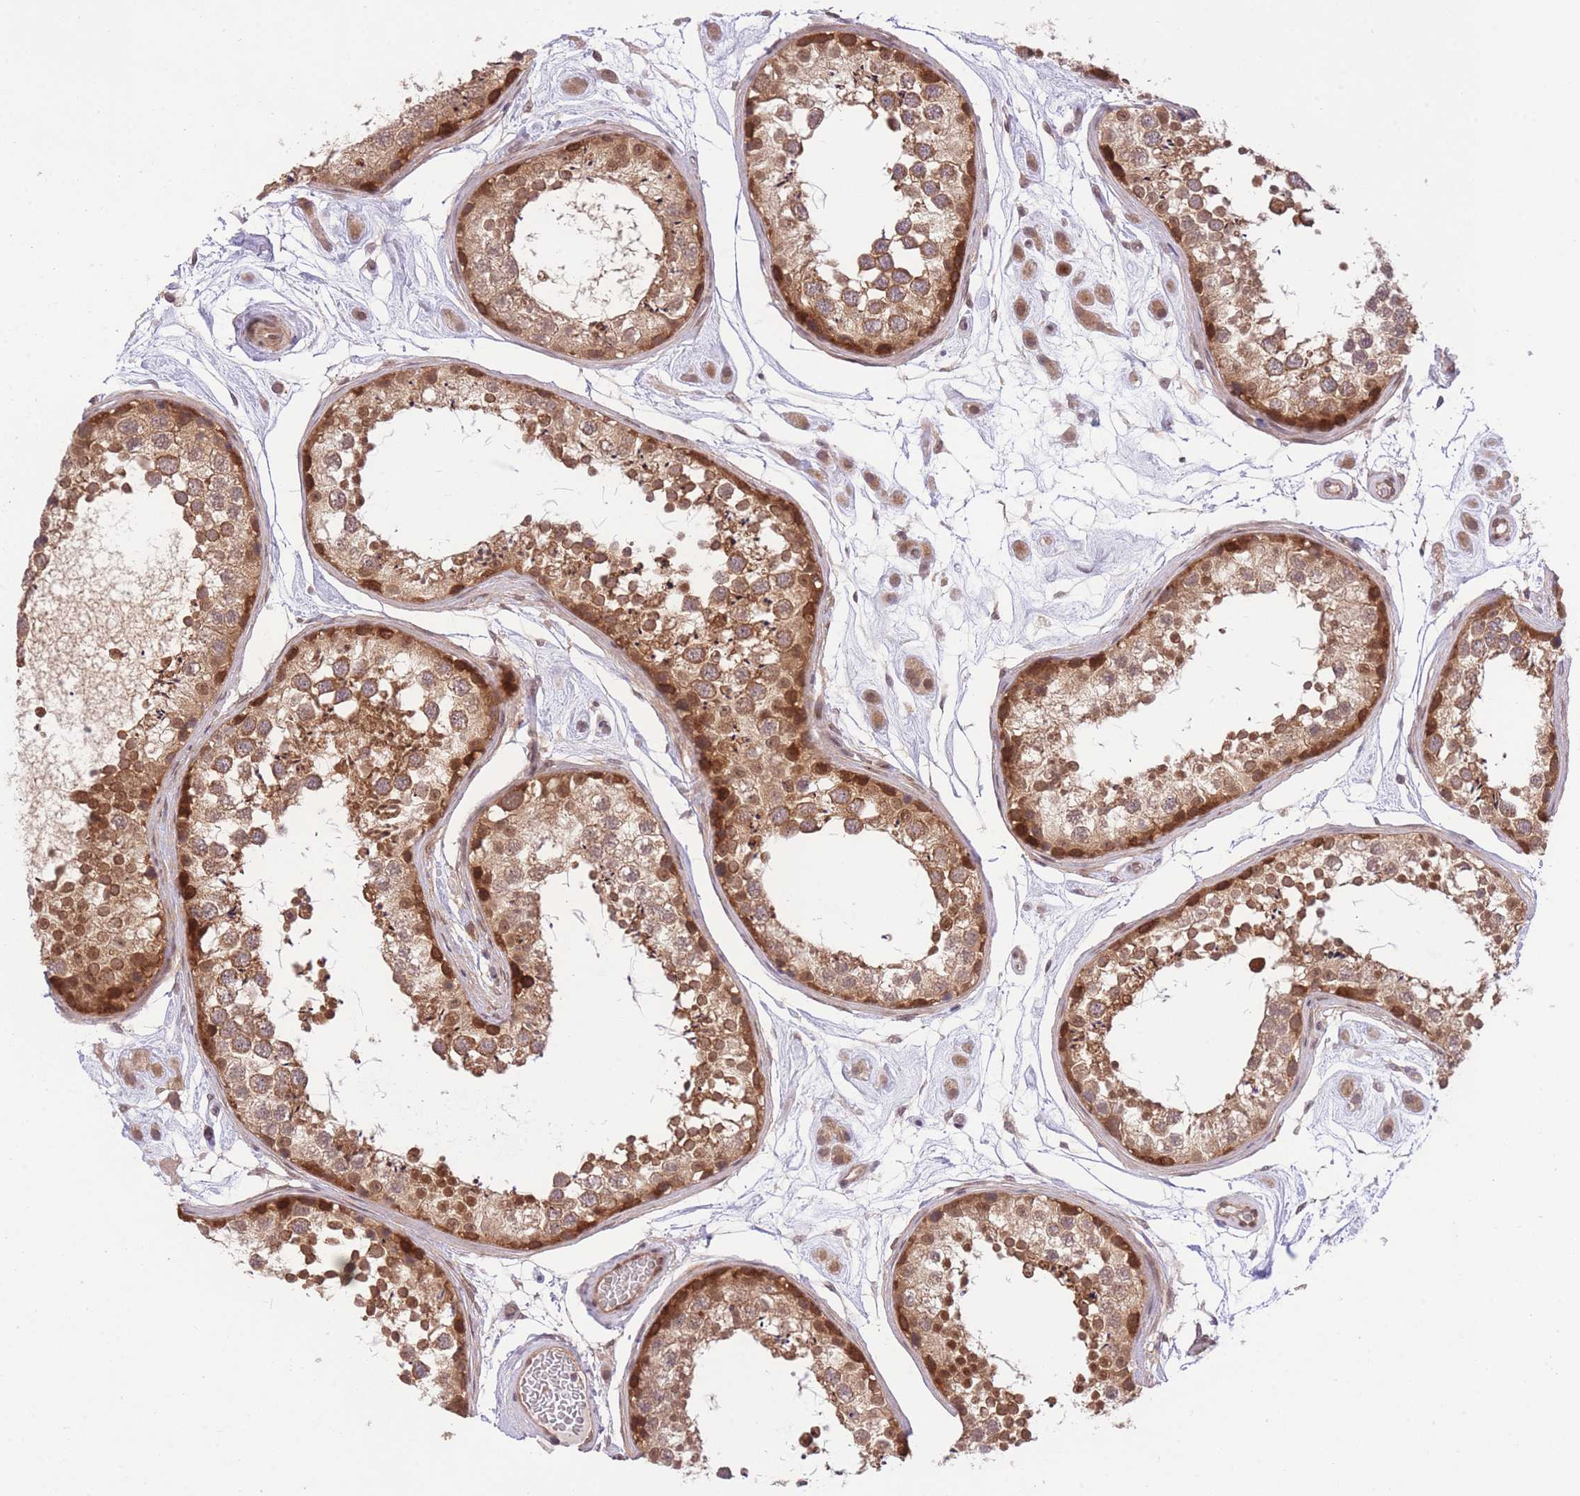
{"staining": {"intensity": "moderate", "quantity": ">75%", "location": "cytoplasmic/membranous,nuclear"}, "tissue": "testis", "cell_type": "Cells in seminiferous ducts", "image_type": "normal", "snomed": [{"axis": "morphology", "description": "Normal tissue, NOS"}, {"axis": "topography", "description": "Testis"}], "caption": "Cells in seminiferous ducts display medium levels of moderate cytoplasmic/membranous,nuclear expression in approximately >75% of cells in unremarkable human testis. The staining was performed using DAB (3,3'-diaminobenzidine) to visualize the protein expression in brown, while the nuclei were stained in blue with hematoxylin (Magnification: 20x).", "gene": "ELOA2", "patient": {"sex": "male", "age": 25}}